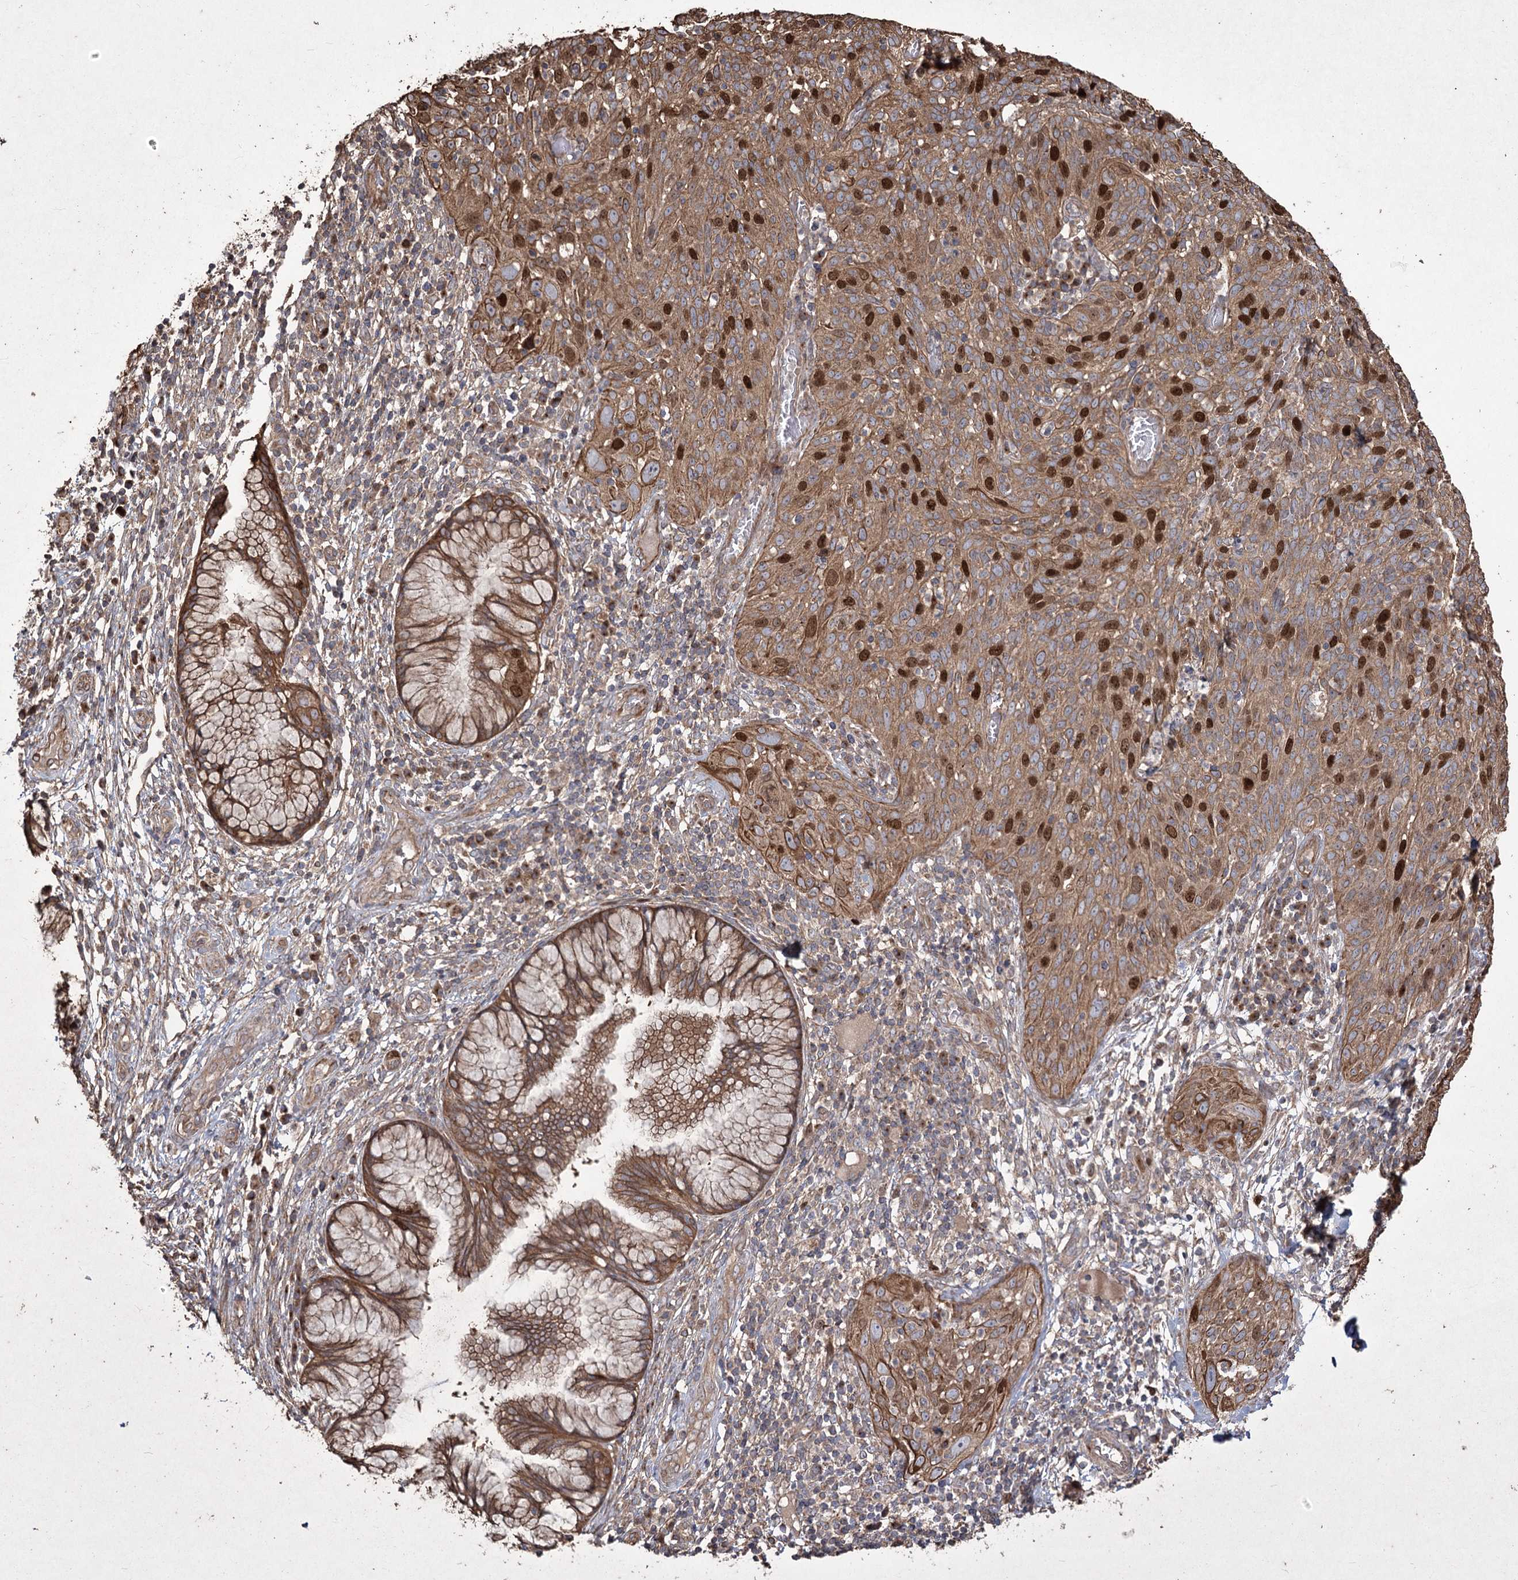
{"staining": {"intensity": "moderate", "quantity": ">75%", "location": "cytoplasmic/membranous,nuclear"}, "tissue": "cervical cancer", "cell_type": "Tumor cells", "image_type": "cancer", "snomed": [{"axis": "morphology", "description": "Squamous cell carcinoma, NOS"}, {"axis": "topography", "description": "Cervix"}], "caption": "Human squamous cell carcinoma (cervical) stained for a protein (brown) displays moderate cytoplasmic/membranous and nuclear positive staining in approximately >75% of tumor cells.", "gene": "PRC1", "patient": {"sex": "female", "age": 31}}